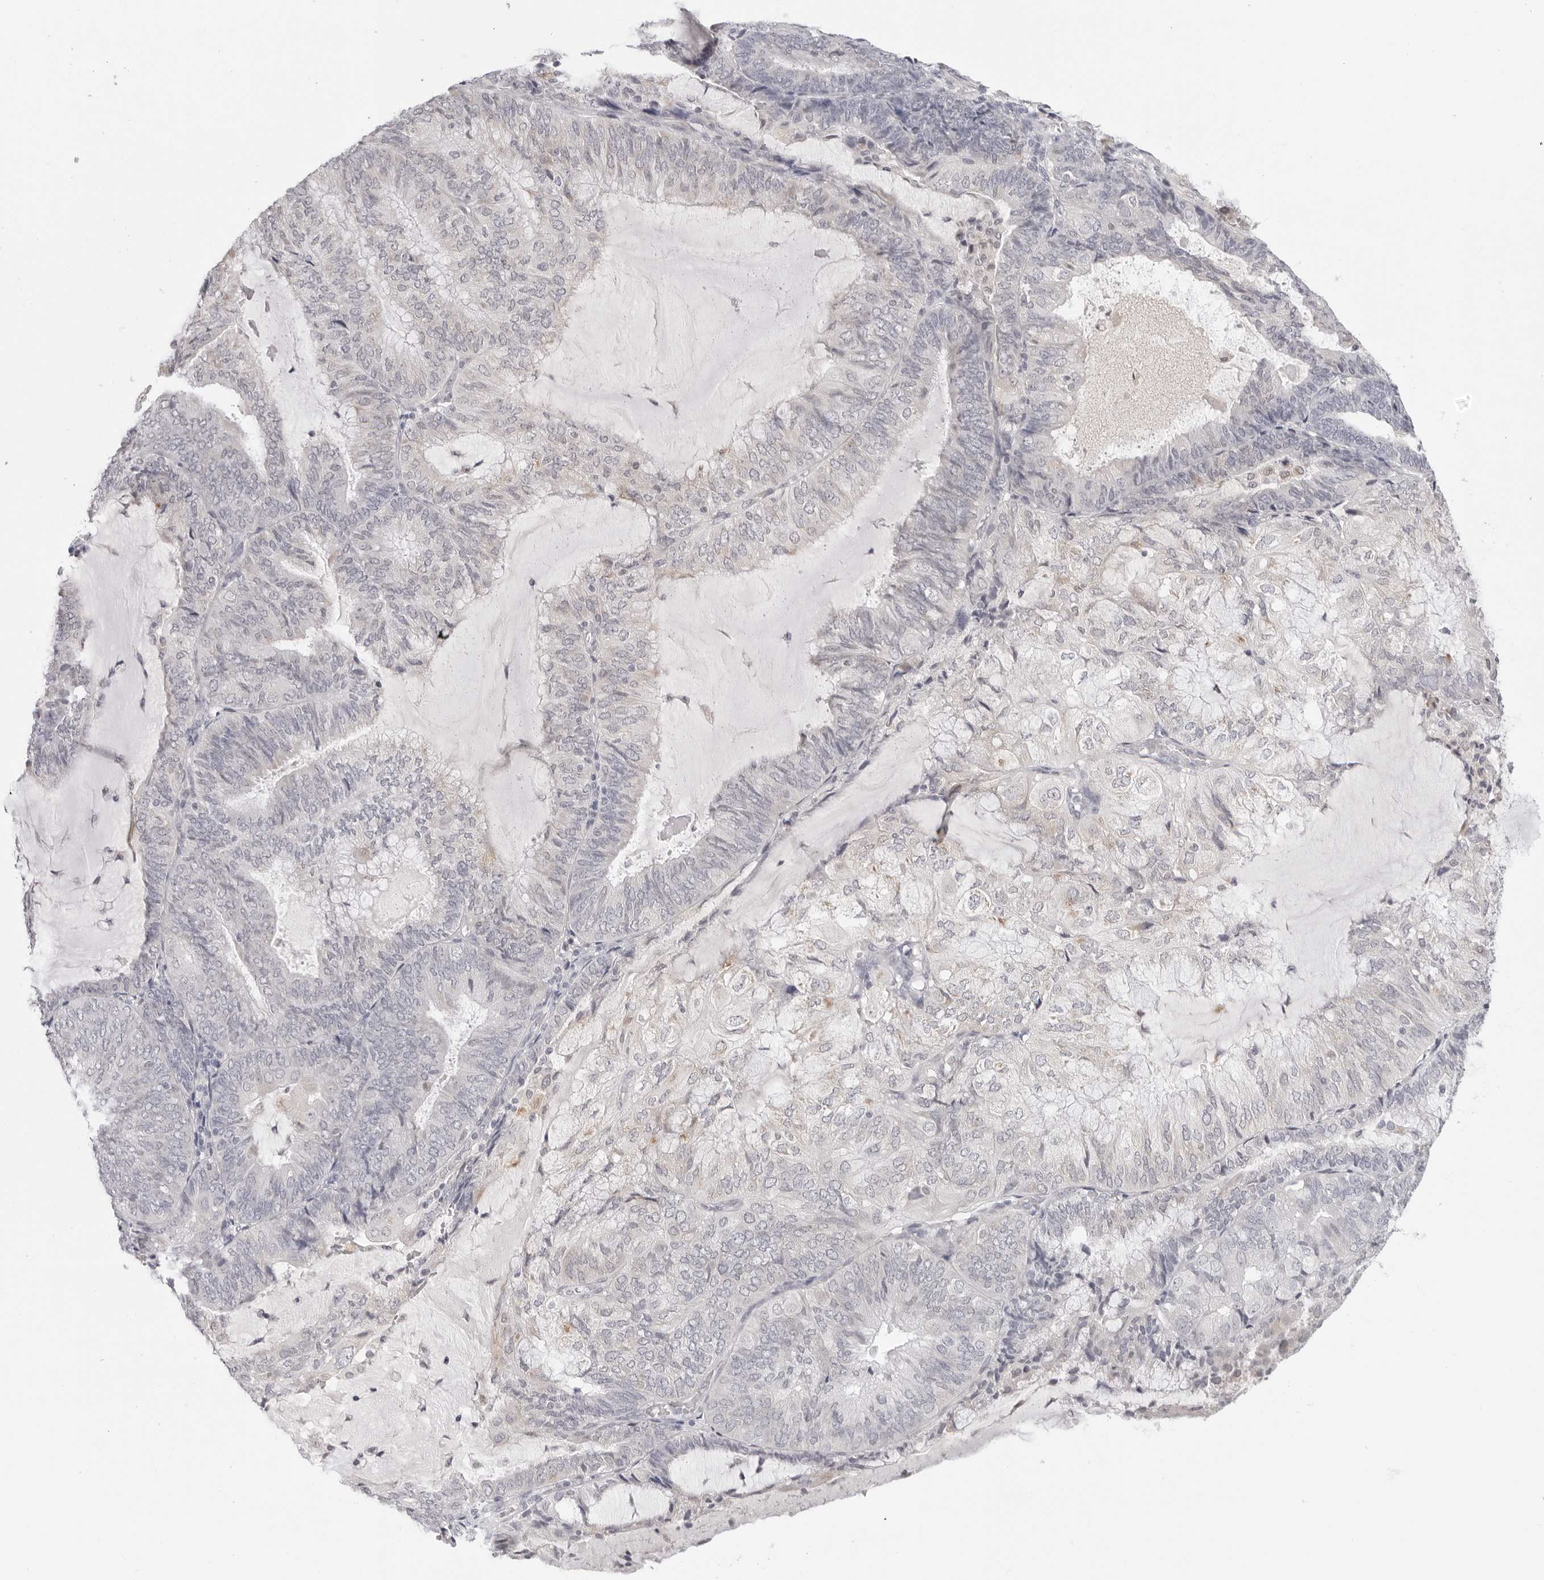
{"staining": {"intensity": "negative", "quantity": "none", "location": "none"}, "tissue": "endometrial cancer", "cell_type": "Tumor cells", "image_type": "cancer", "snomed": [{"axis": "morphology", "description": "Adenocarcinoma, NOS"}, {"axis": "topography", "description": "Endometrium"}], "caption": "Protein analysis of endometrial adenocarcinoma reveals no significant positivity in tumor cells.", "gene": "EDN2", "patient": {"sex": "female", "age": 81}}